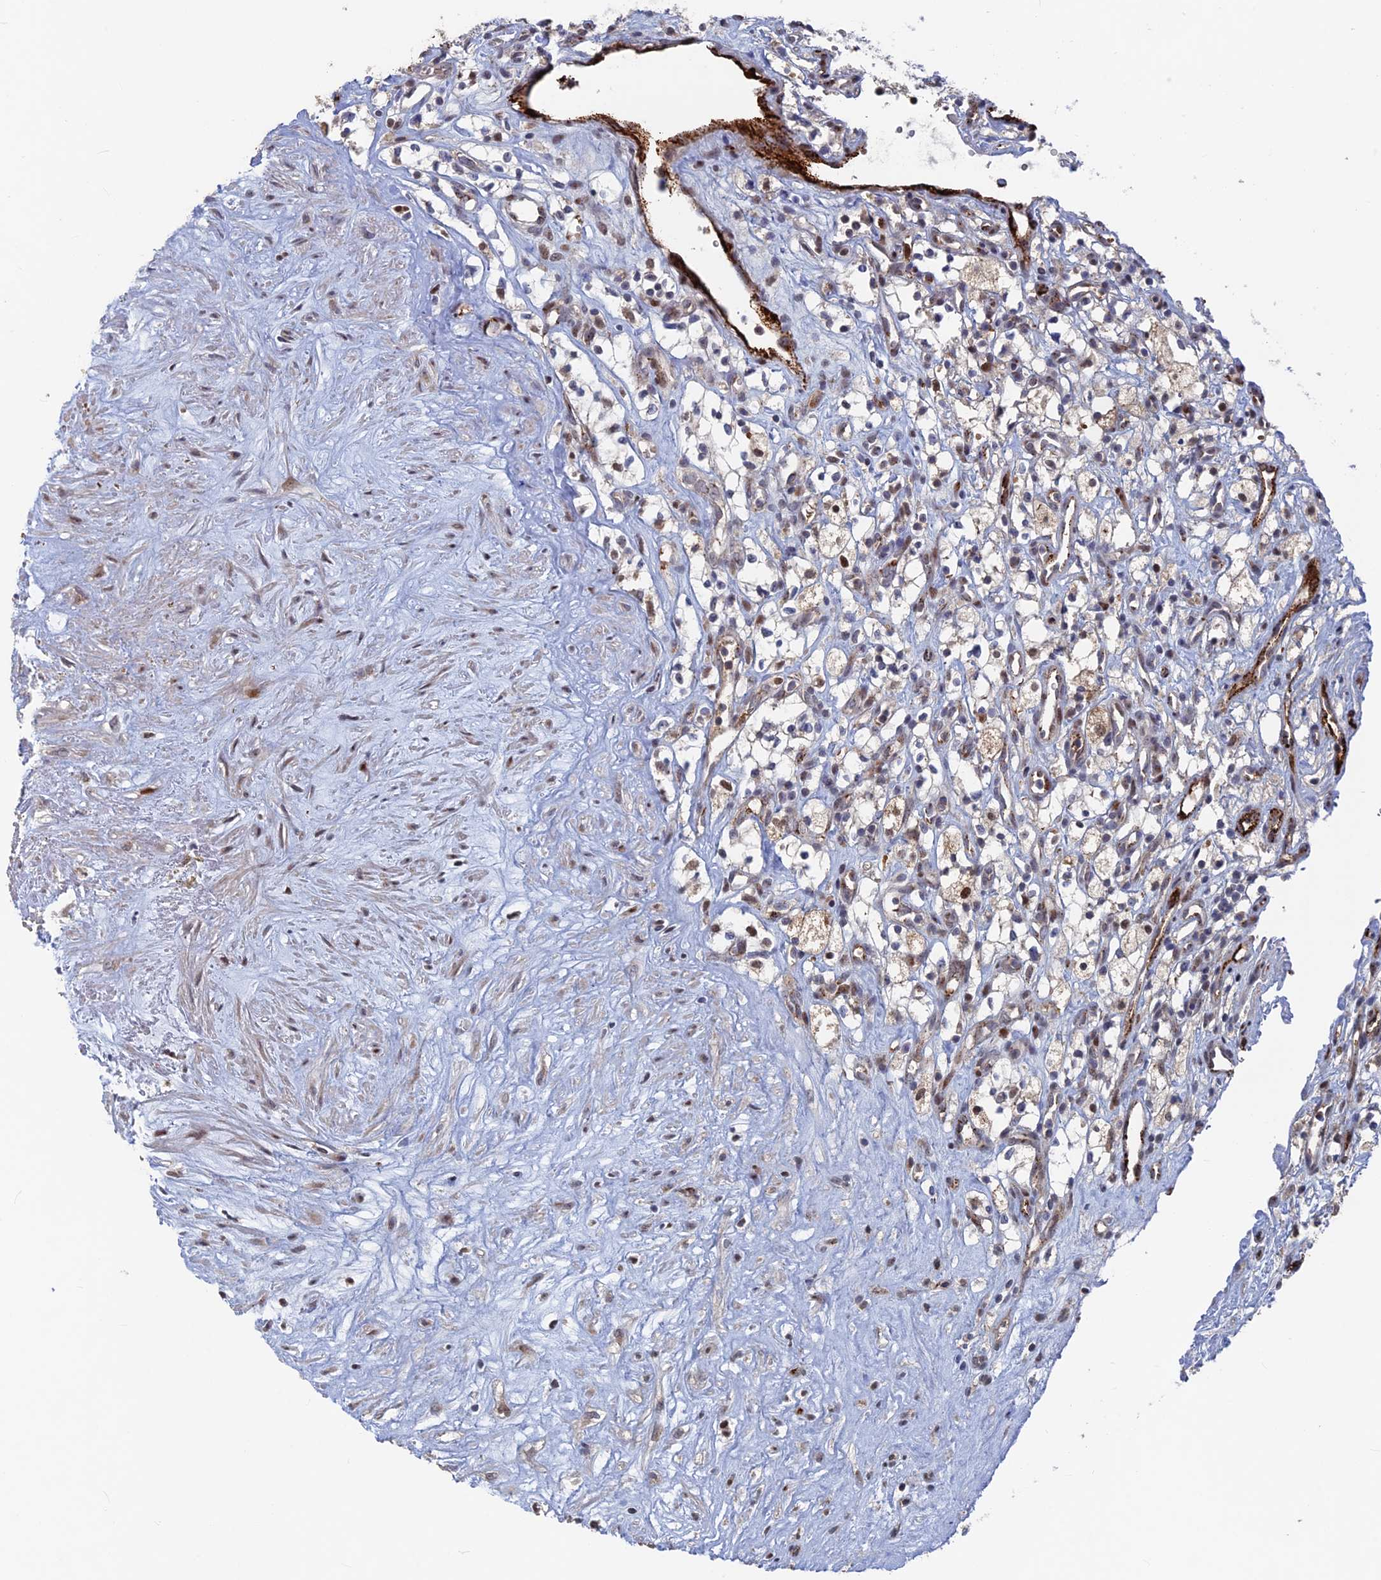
{"staining": {"intensity": "moderate", "quantity": "<25%", "location": "nuclear"}, "tissue": "renal cancer", "cell_type": "Tumor cells", "image_type": "cancer", "snomed": [{"axis": "morphology", "description": "Adenocarcinoma, NOS"}, {"axis": "topography", "description": "Kidney"}], "caption": "An image of renal adenocarcinoma stained for a protein reveals moderate nuclear brown staining in tumor cells.", "gene": "SH3D21", "patient": {"sex": "male", "age": 59}}